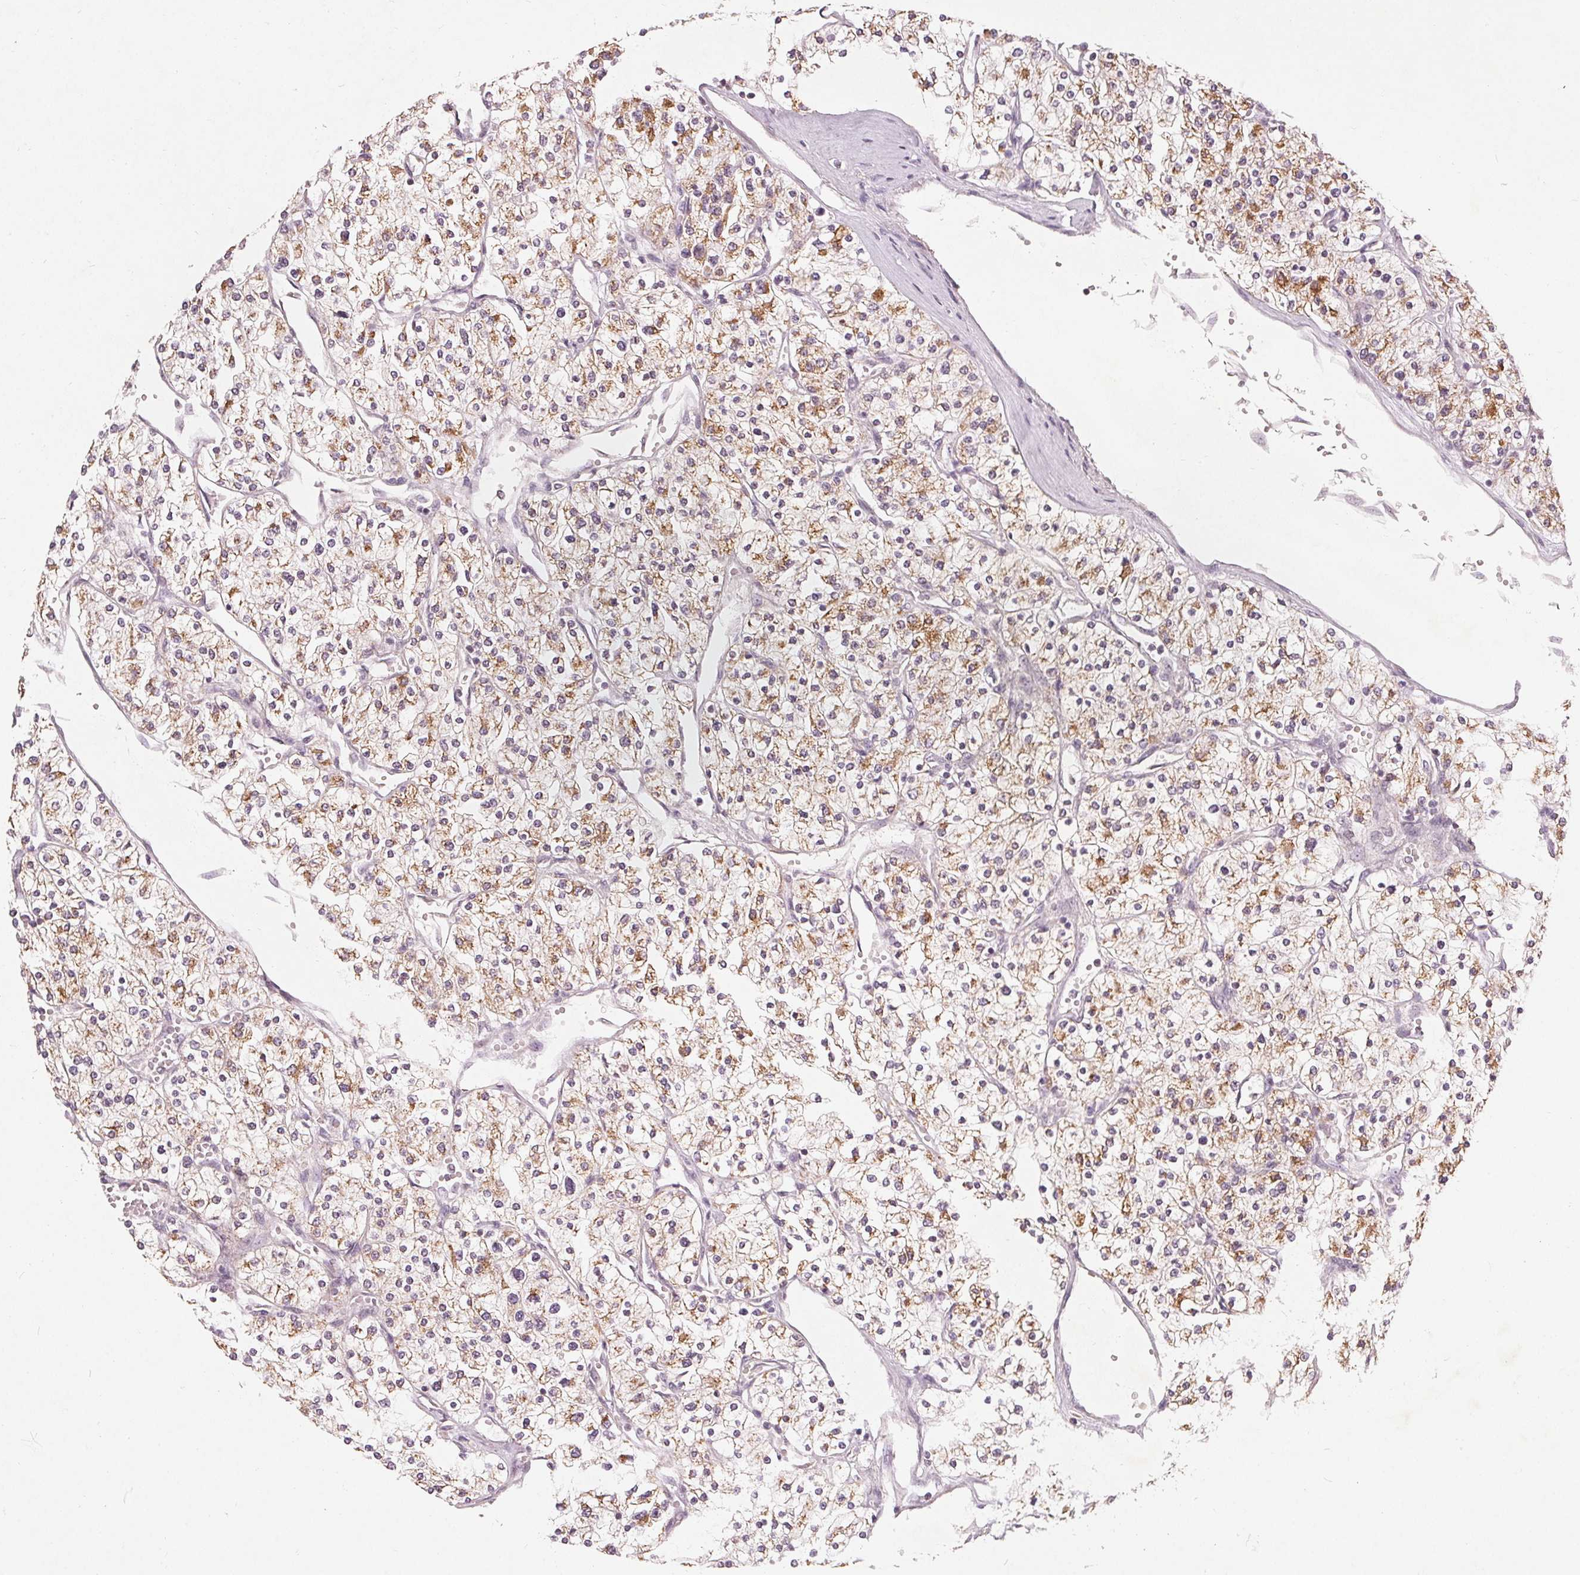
{"staining": {"intensity": "moderate", "quantity": "25%-75%", "location": "cytoplasmic/membranous"}, "tissue": "renal cancer", "cell_type": "Tumor cells", "image_type": "cancer", "snomed": [{"axis": "morphology", "description": "Adenocarcinoma, NOS"}, {"axis": "topography", "description": "Kidney"}], "caption": "Renal cancer (adenocarcinoma) stained for a protein (brown) reveals moderate cytoplasmic/membranous positive expression in about 25%-75% of tumor cells.", "gene": "TRIM60", "patient": {"sex": "male", "age": 80}}